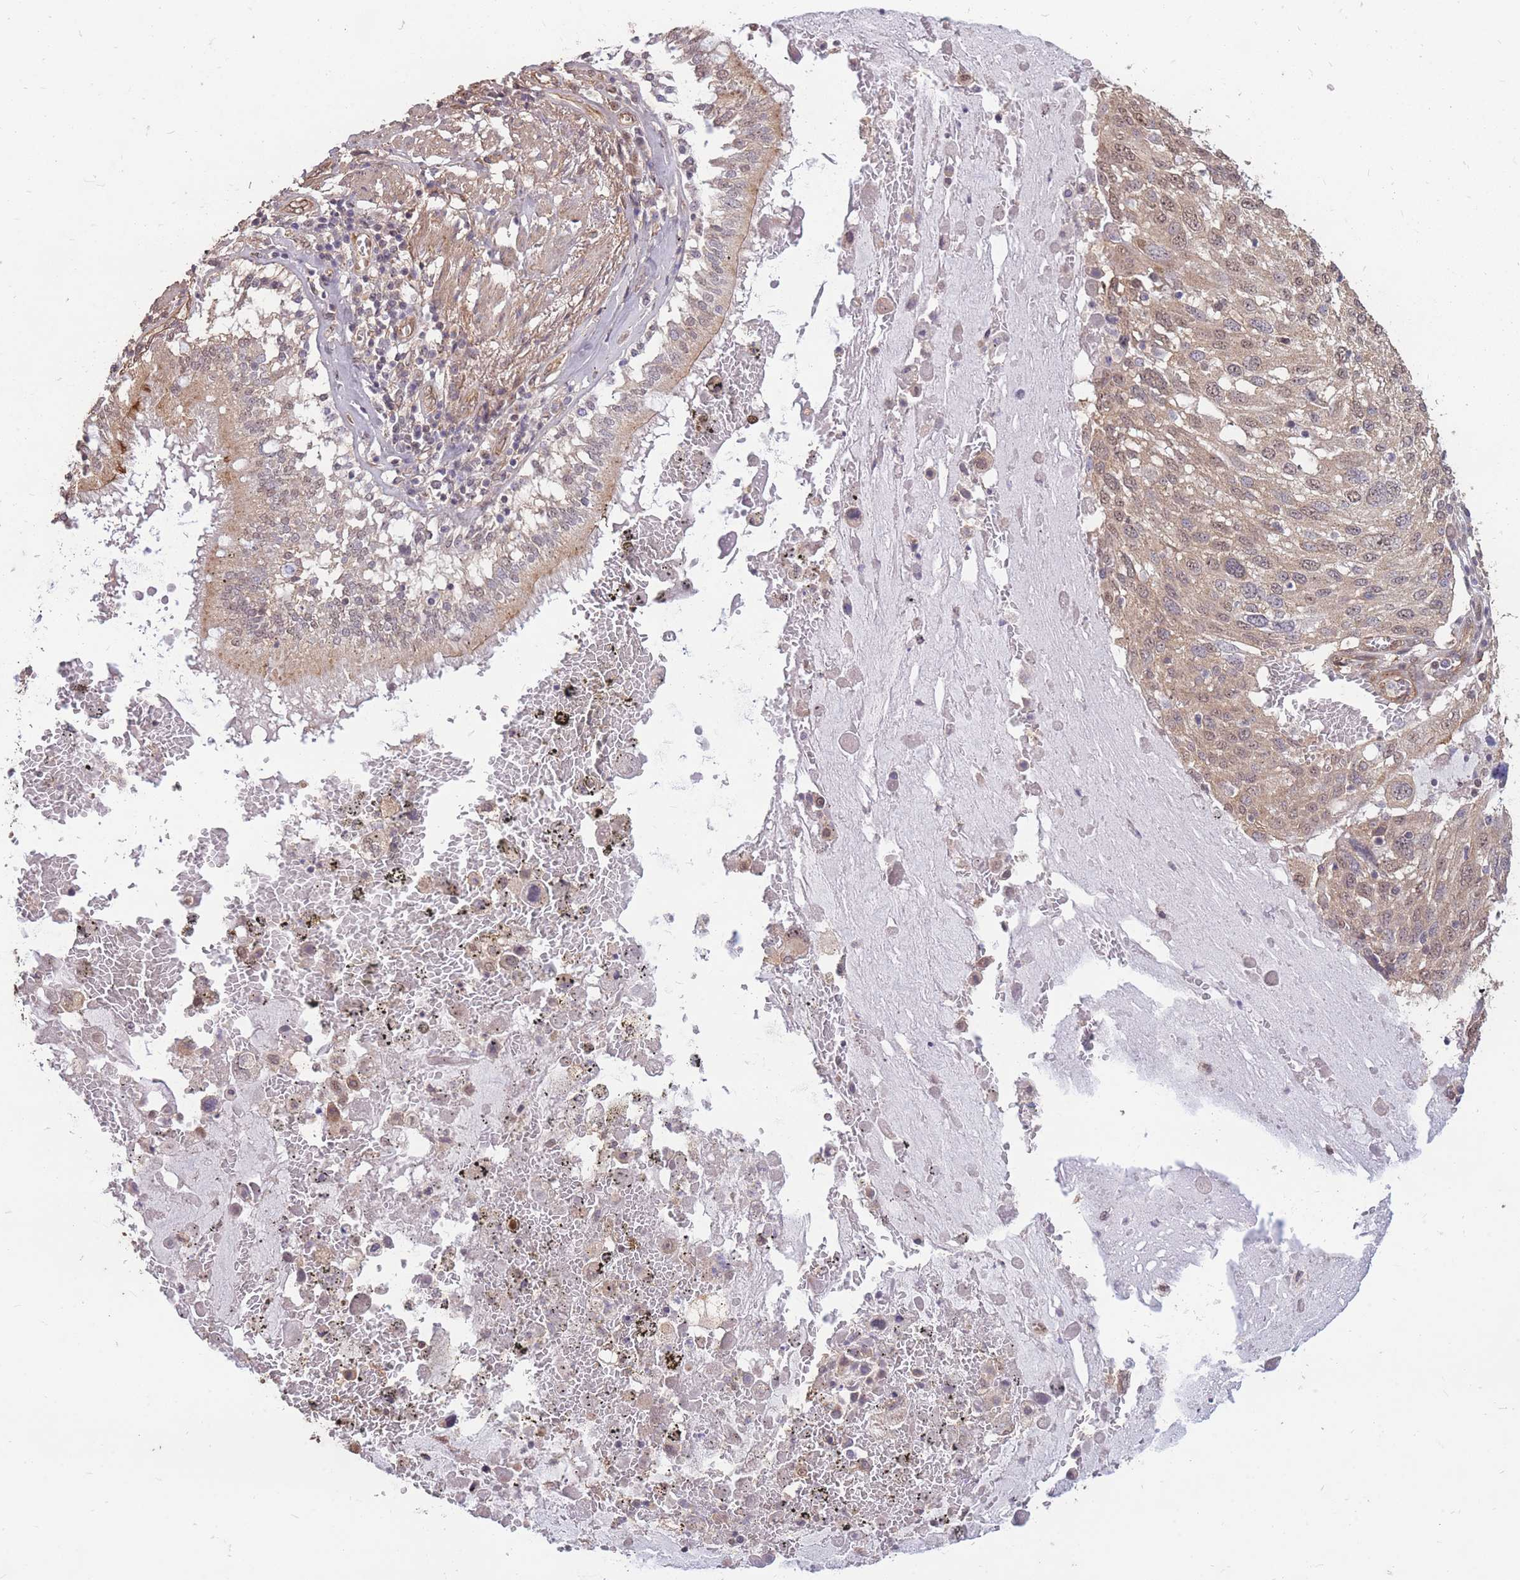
{"staining": {"intensity": "weak", "quantity": ">75%", "location": "cytoplasmic/membranous,nuclear"}, "tissue": "lung cancer", "cell_type": "Tumor cells", "image_type": "cancer", "snomed": [{"axis": "morphology", "description": "Squamous cell carcinoma, NOS"}, {"axis": "topography", "description": "Lung"}], "caption": "Protein expression analysis of human lung cancer (squamous cell carcinoma) reveals weak cytoplasmic/membranous and nuclear staining in approximately >75% of tumor cells. (IHC, brightfield microscopy, high magnification).", "gene": "DYNC1LI2", "patient": {"sex": "male", "age": 65}}